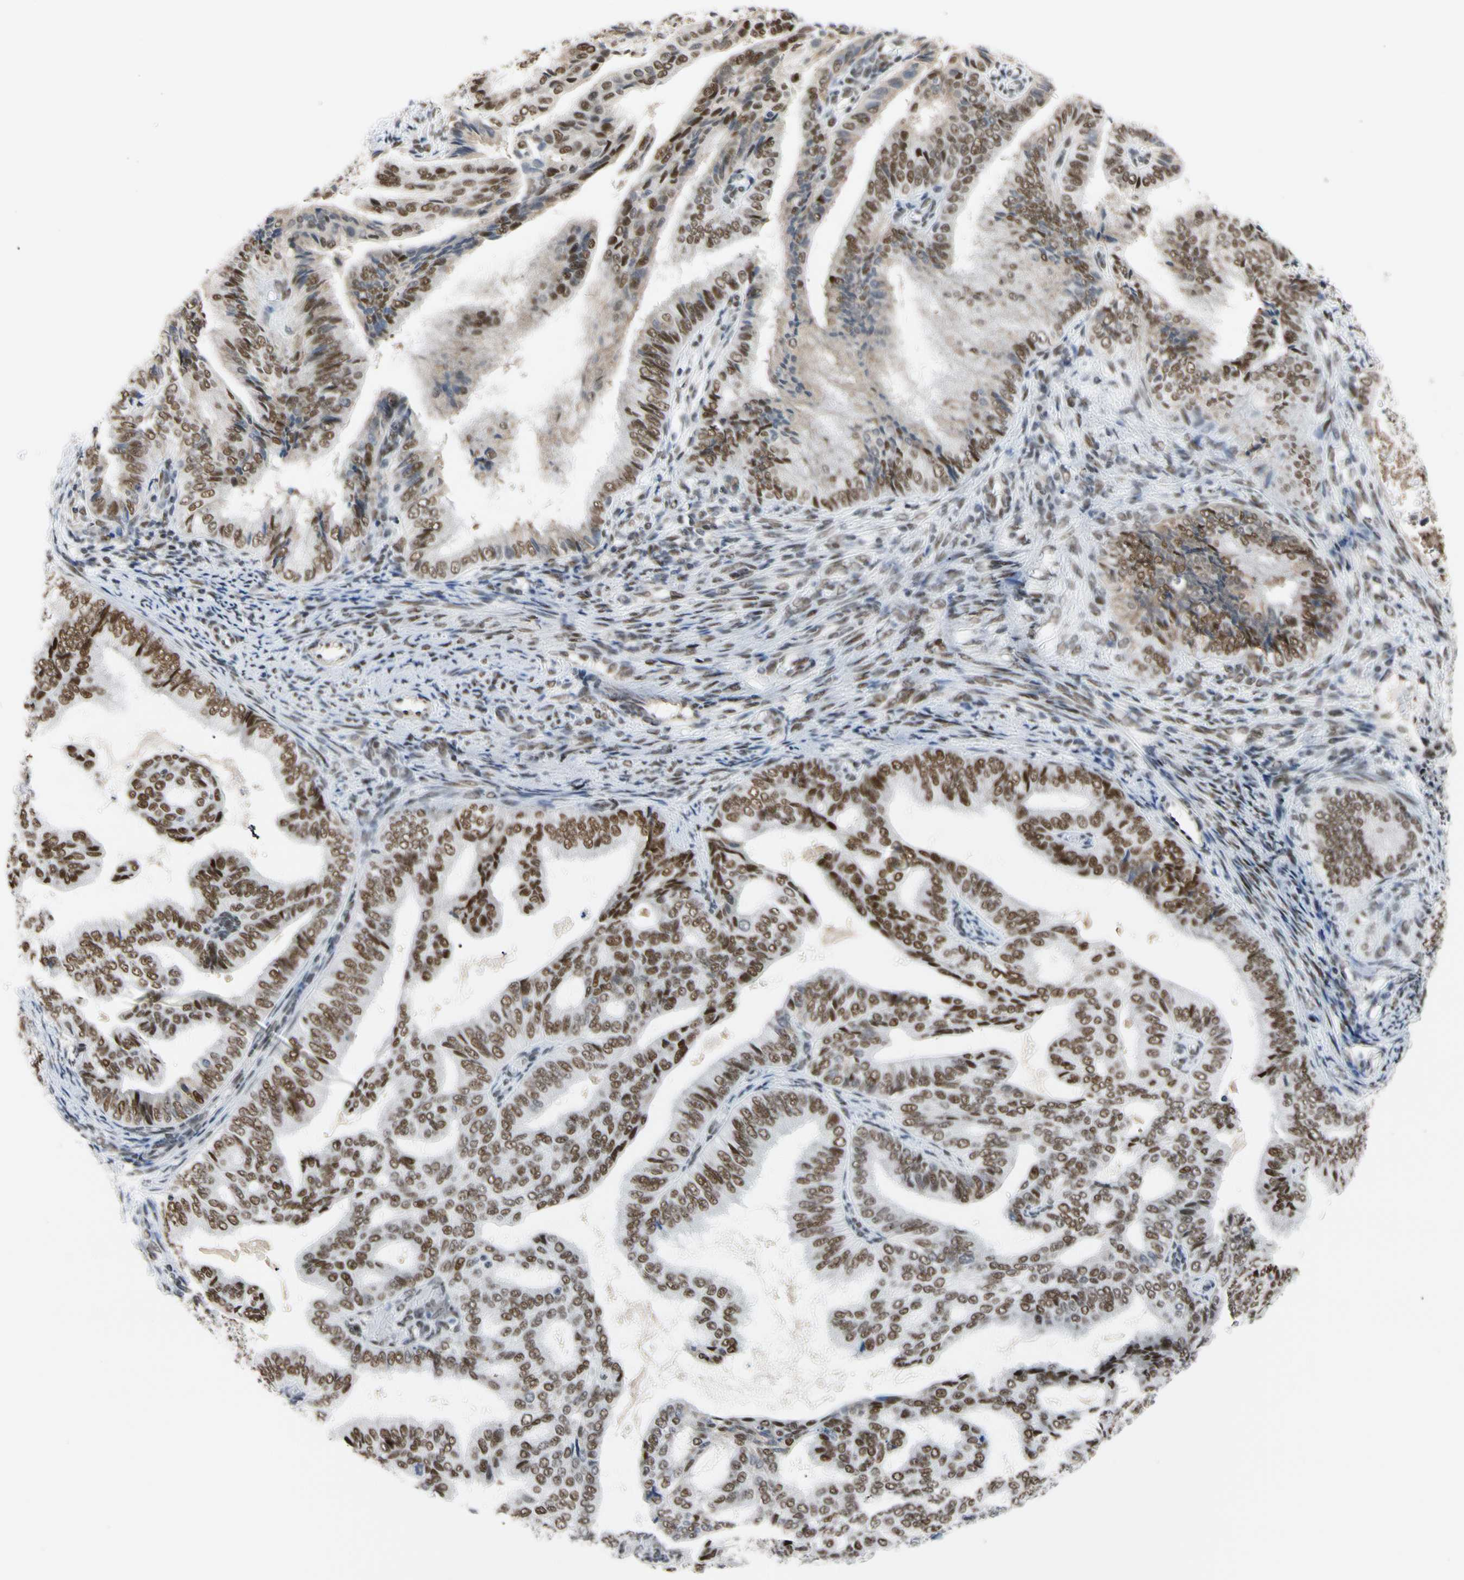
{"staining": {"intensity": "moderate", "quantity": ">75%", "location": "nuclear"}, "tissue": "endometrial cancer", "cell_type": "Tumor cells", "image_type": "cancer", "snomed": [{"axis": "morphology", "description": "Adenocarcinoma, NOS"}, {"axis": "topography", "description": "Endometrium"}], "caption": "Moderate nuclear protein expression is seen in approximately >75% of tumor cells in endometrial adenocarcinoma.", "gene": "FAM98B", "patient": {"sex": "female", "age": 58}}